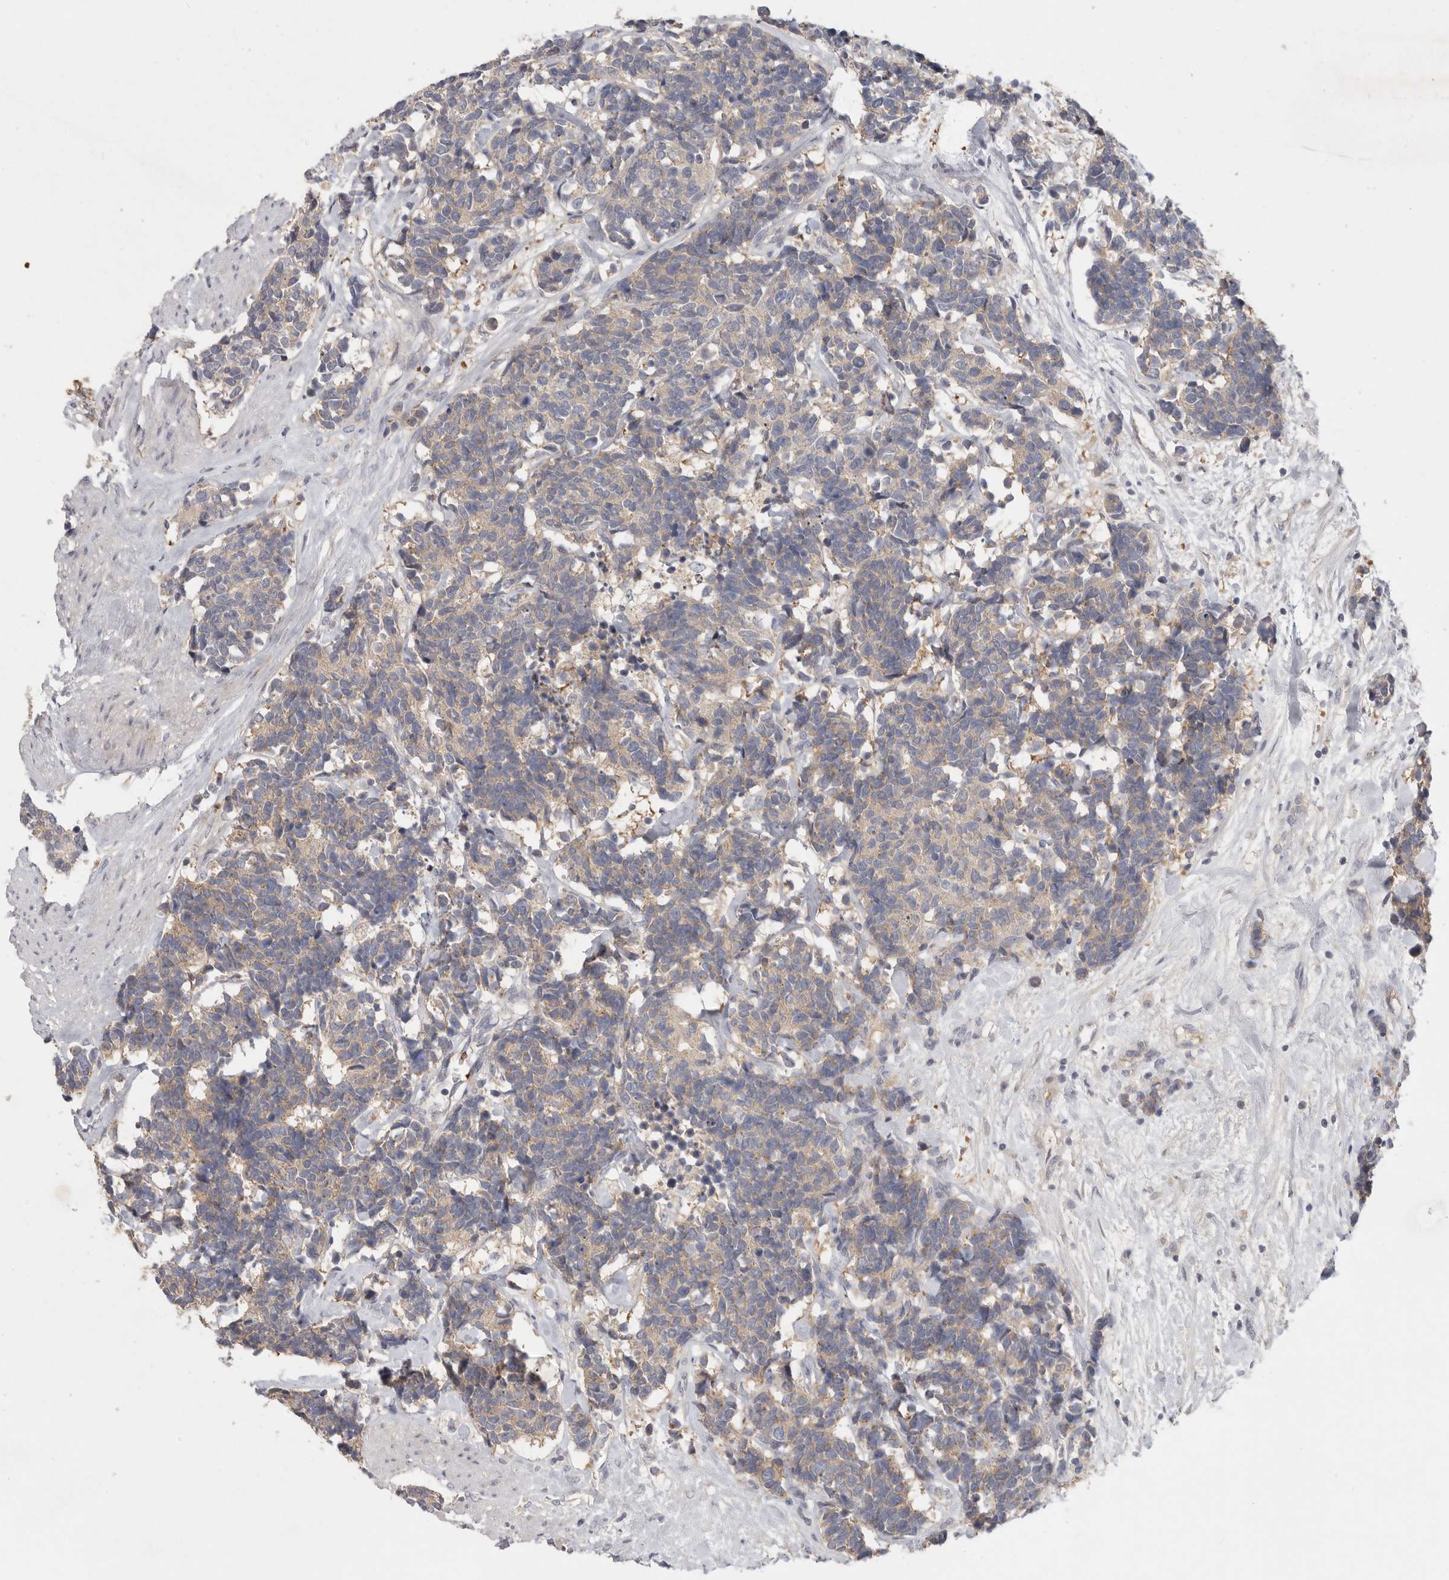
{"staining": {"intensity": "weak", "quantity": "25%-75%", "location": "cytoplasmic/membranous"}, "tissue": "carcinoid", "cell_type": "Tumor cells", "image_type": "cancer", "snomed": [{"axis": "morphology", "description": "Carcinoma, NOS"}, {"axis": "morphology", "description": "Carcinoid, malignant, NOS"}, {"axis": "topography", "description": "Urinary bladder"}], "caption": "Immunohistochemical staining of human malignant carcinoid shows weak cytoplasmic/membranous protein expression in approximately 25%-75% of tumor cells.", "gene": "CFAP298", "patient": {"sex": "male", "age": 57}}